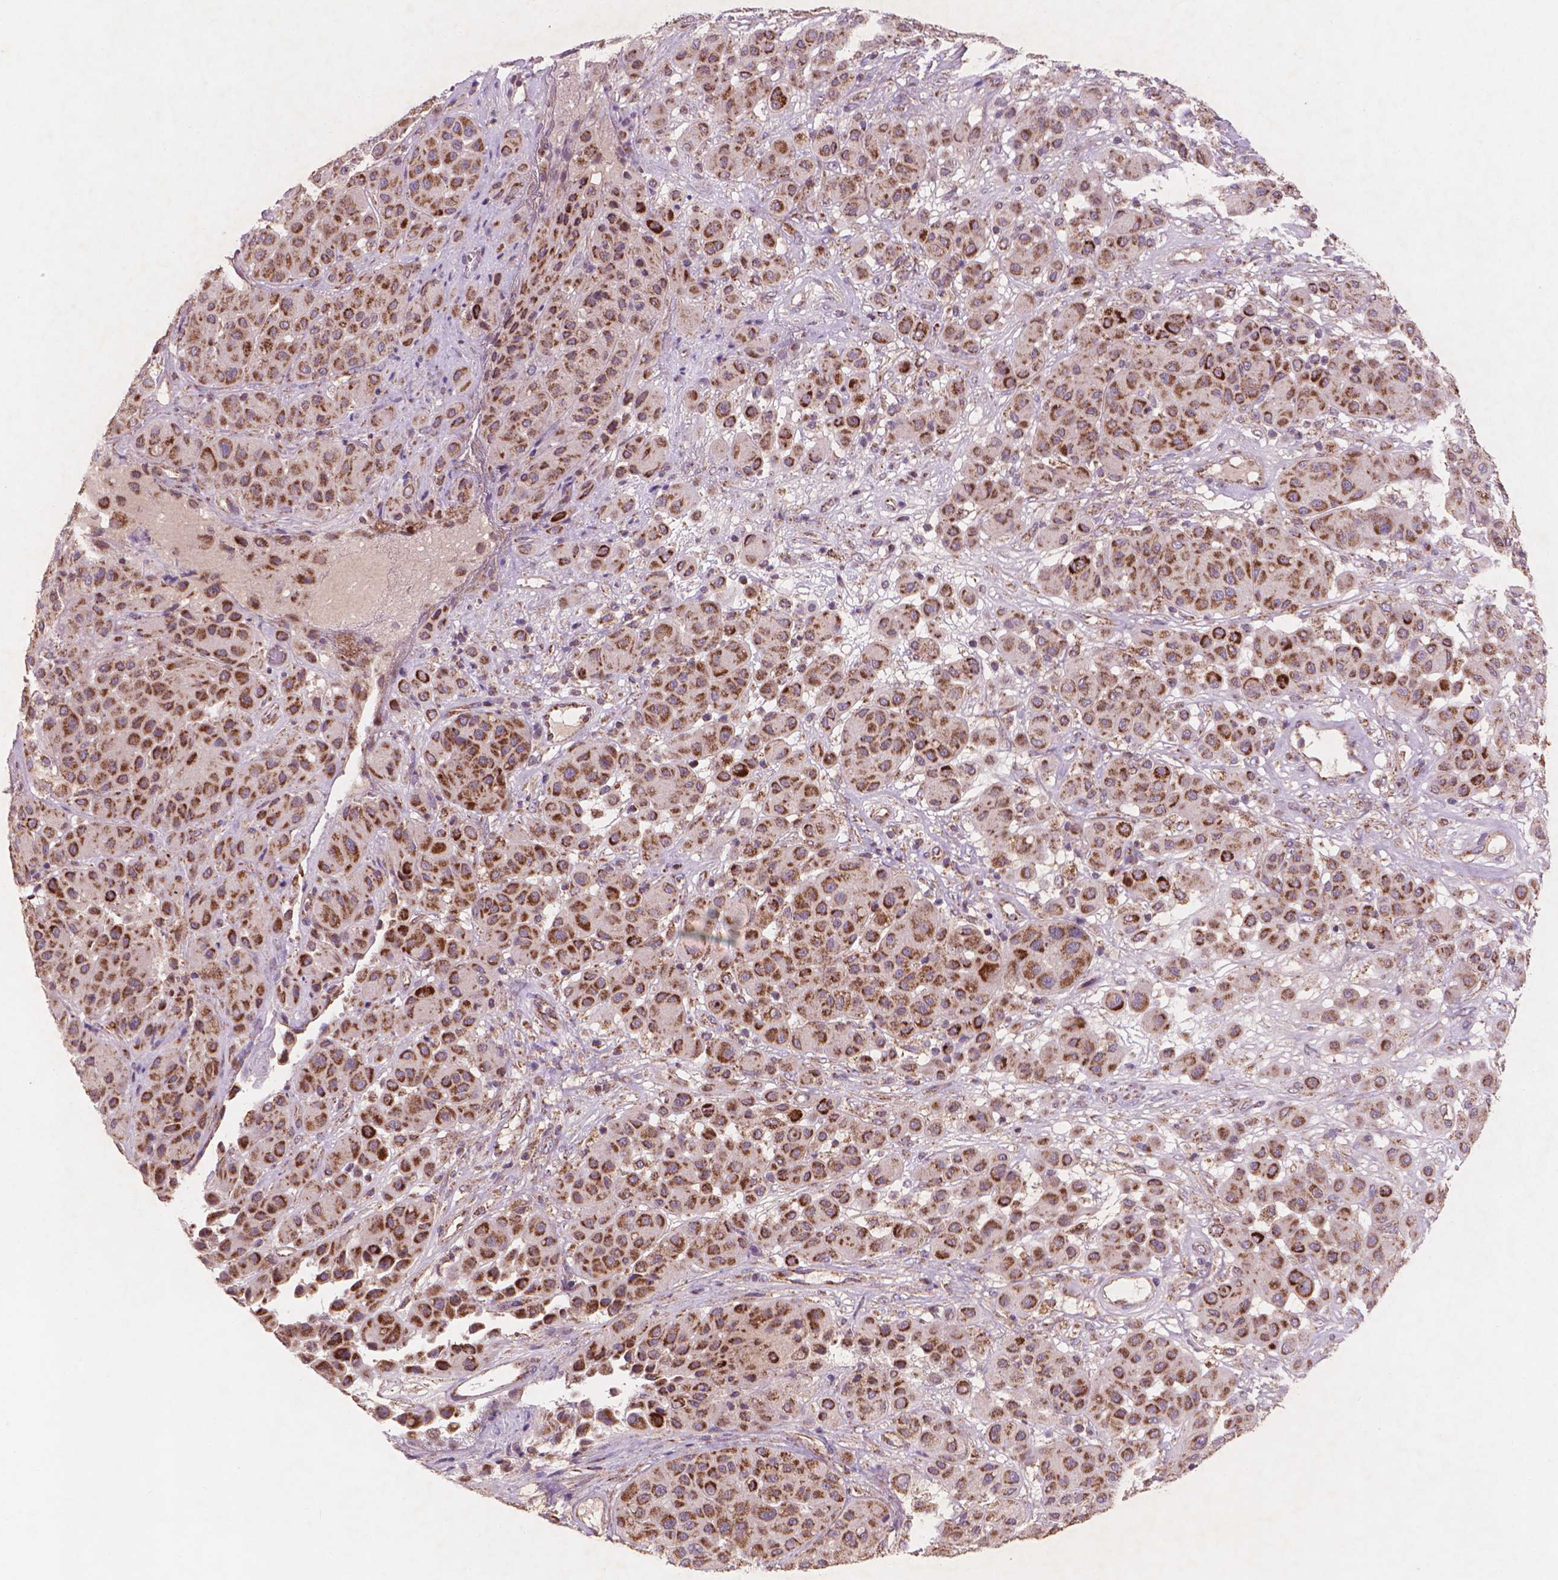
{"staining": {"intensity": "strong", "quantity": ">75%", "location": "cytoplasmic/membranous"}, "tissue": "melanoma", "cell_type": "Tumor cells", "image_type": "cancer", "snomed": [{"axis": "morphology", "description": "Malignant melanoma, Metastatic site"}, {"axis": "topography", "description": "Smooth muscle"}], "caption": "A brown stain highlights strong cytoplasmic/membranous positivity of a protein in human melanoma tumor cells.", "gene": "NLRX1", "patient": {"sex": "male", "age": 41}}